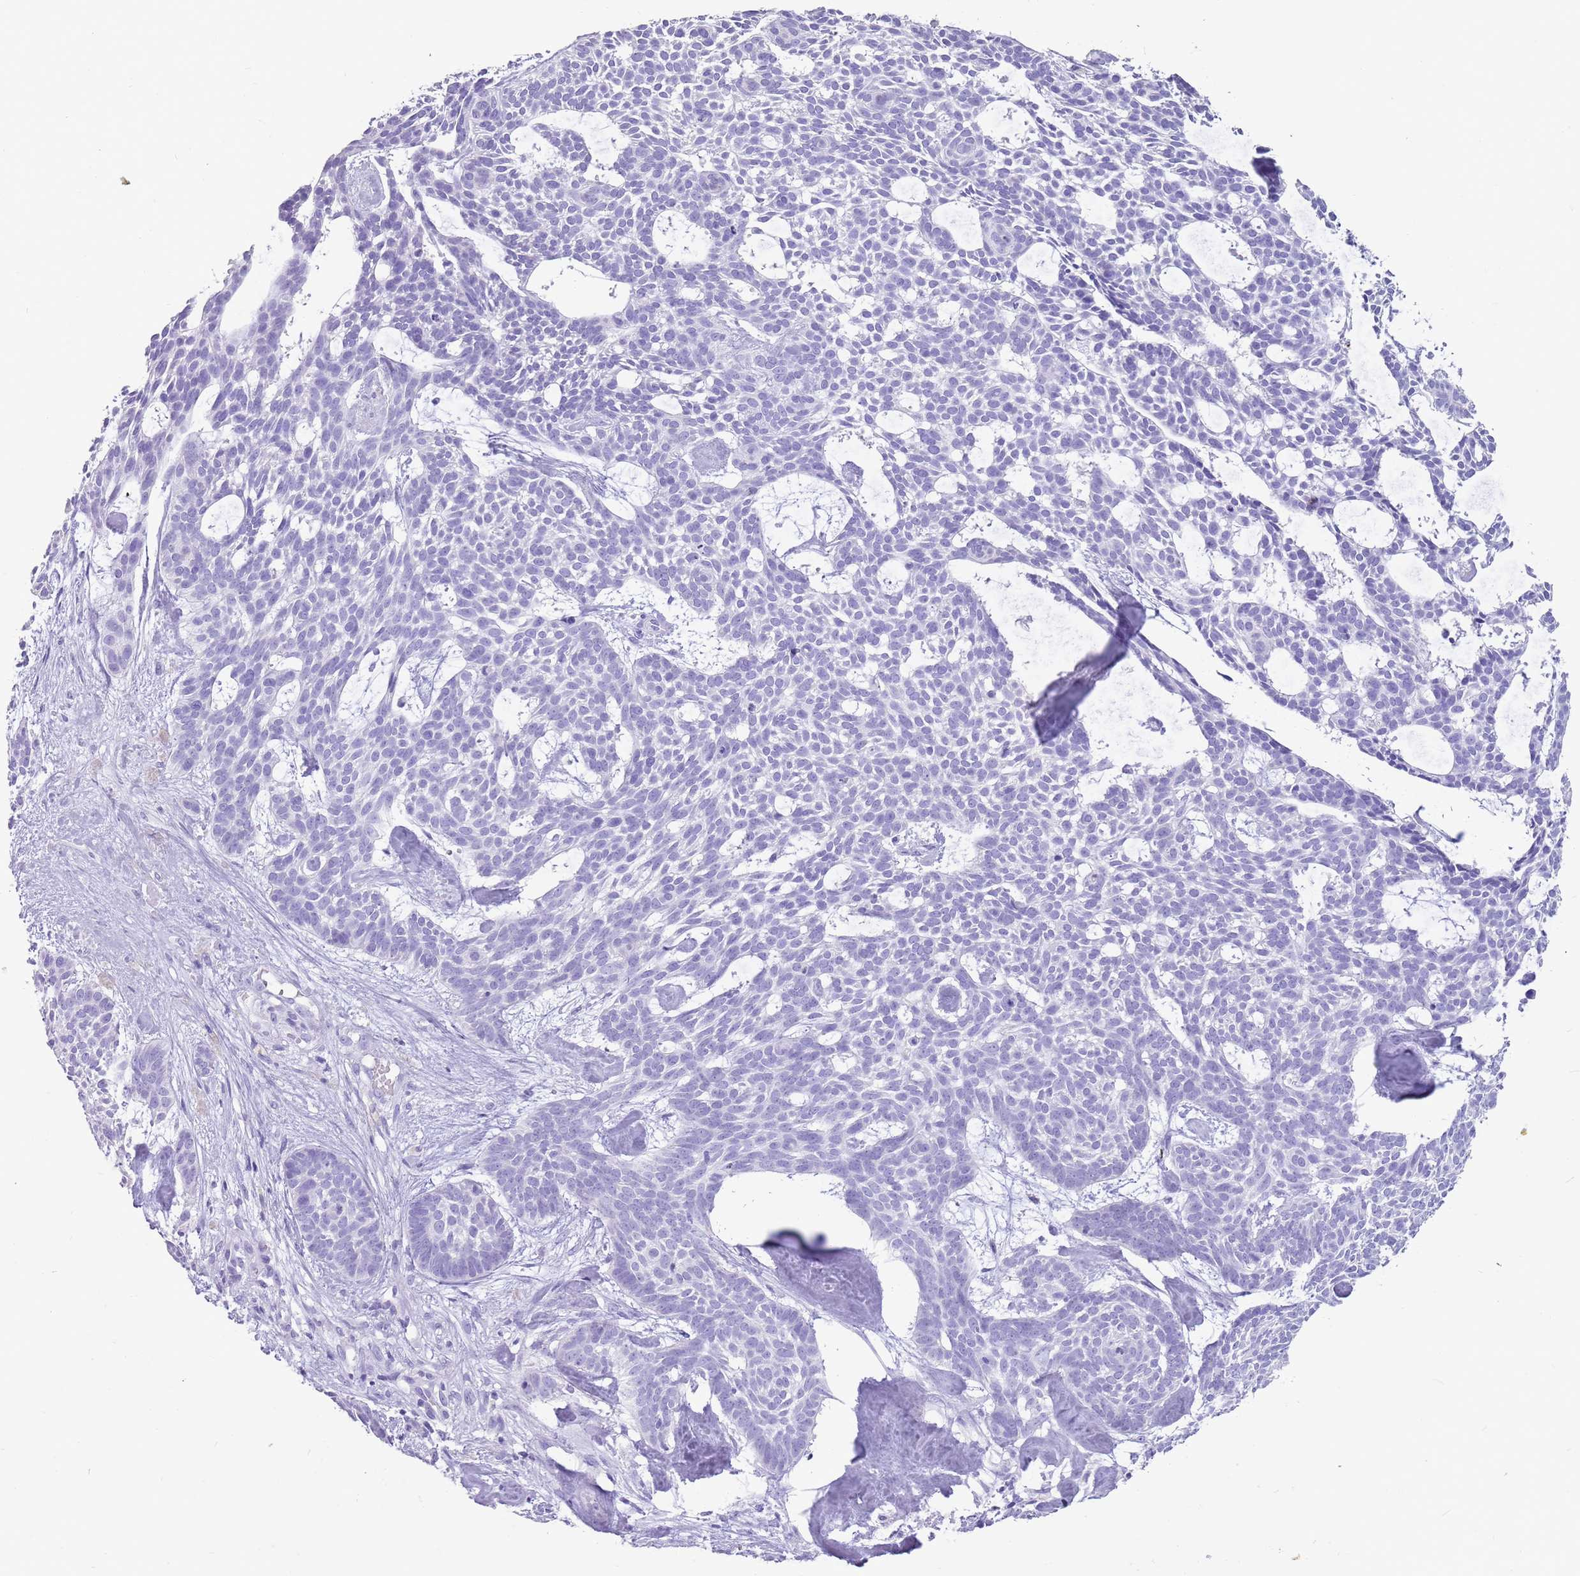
{"staining": {"intensity": "negative", "quantity": "none", "location": "none"}, "tissue": "skin cancer", "cell_type": "Tumor cells", "image_type": "cancer", "snomed": [{"axis": "morphology", "description": "Basal cell carcinoma"}, {"axis": "topography", "description": "Skin"}], "caption": "High magnification brightfield microscopy of skin basal cell carcinoma stained with DAB (3,3'-diaminobenzidine) (brown) and counterstained with hematoxylin (blue): tumor cells show no significant staining.", "gene": "NBPF3", "patient": {"sex": "male", "age": 61}}